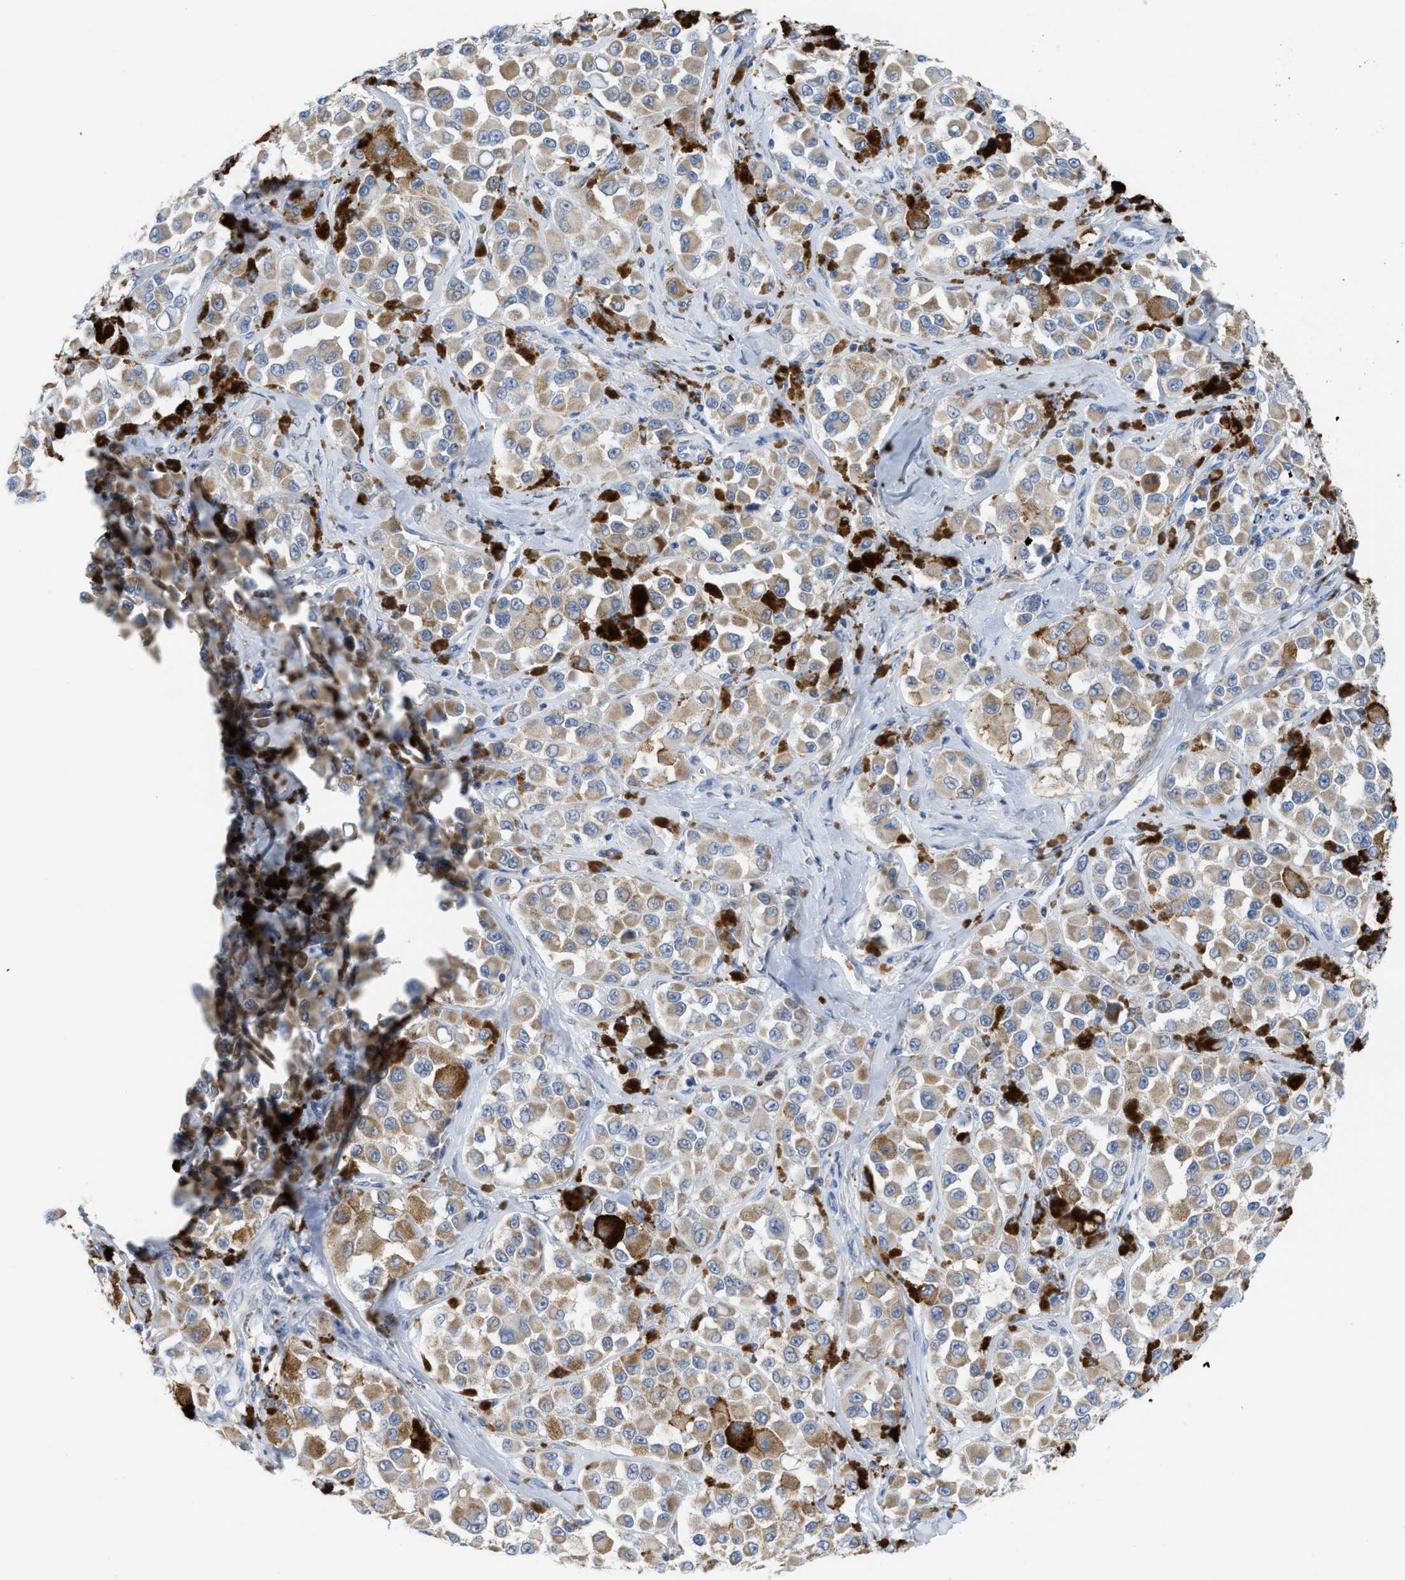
{"staining": {"intensity": "moderate", "quantity": ">75%", "location": "cytoplasmic/membranous"}, "tissue": "melanoma", "cell_type": "Tumor cells", "image_type": "cancer", "snomed": [{"axis": "morphology", "description": "Malignant melanoma, NOS"}, {"axis": "topography", "description": "Skin"}], "caption": "About >75% of tumor cells in human malignant melanoma show moderate cytoplasmic/membranous protein expression as visualized by brown immunohistochemical staining.", "gene": "GATD3", "patient": {"sex": "male", "age": 84}}